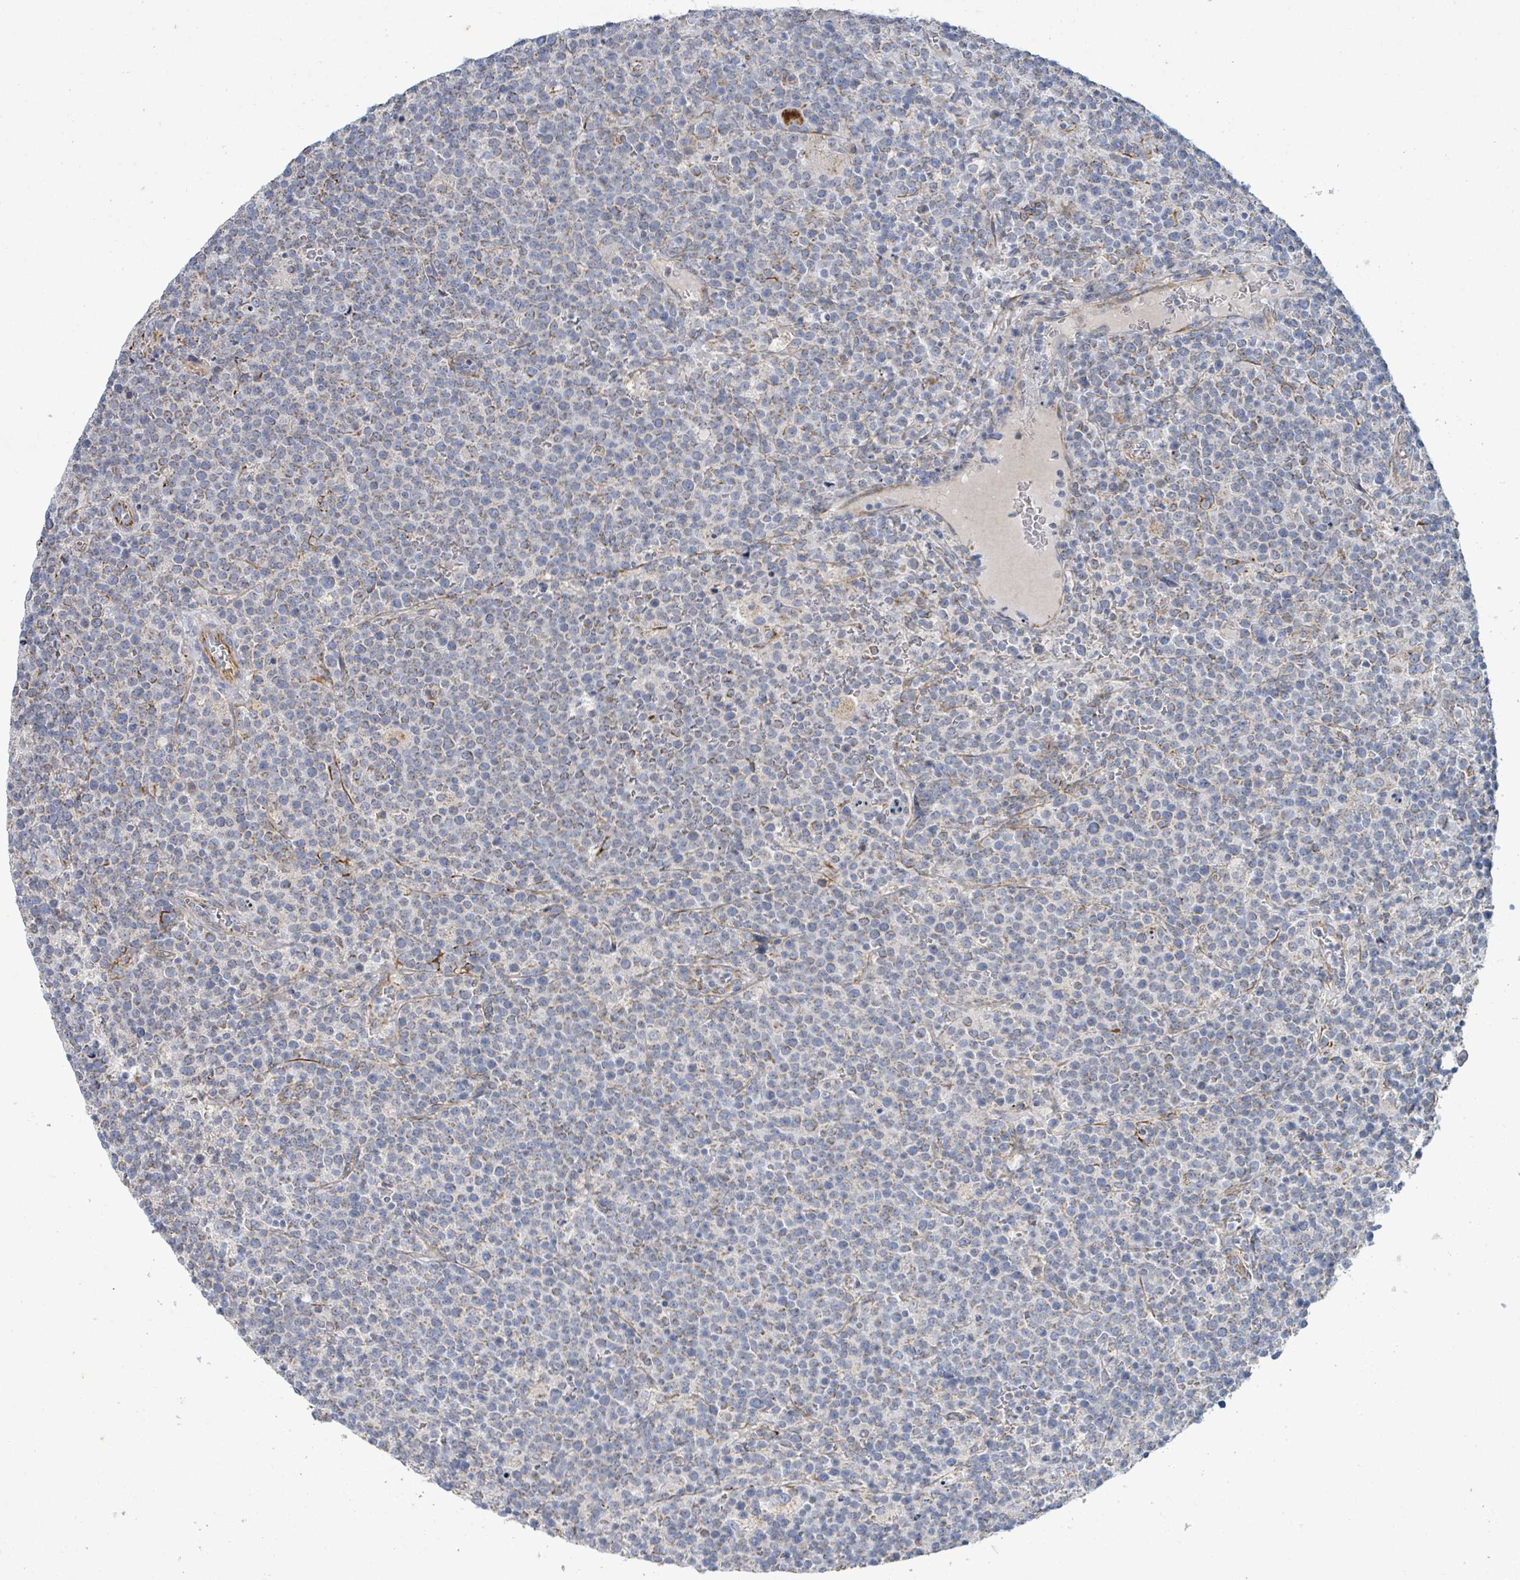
{"staining": {"intensity": "weak", "quantity": "25%-75%", "location": "cytoplasmic/membranous"}, "tissue": "lymphoma", "cell_type": "Tumor cells", "image_type": "cancer", "snomed": [{"axis": "morphology", "description": "Malignant lymphoma, non-Hodgkin's type, High grade"}, {"axis": "topography", "description": "Lymph node"}], "caption": "An image of human malignant lymphoma, non-Hodgkin's type (high-grade) stained for a protein demonstrates weak cytoplasmic/membranous brown staining in tumor cells.", "gene": "ALG12", "patient": {"sex": "male", "age": 61}}